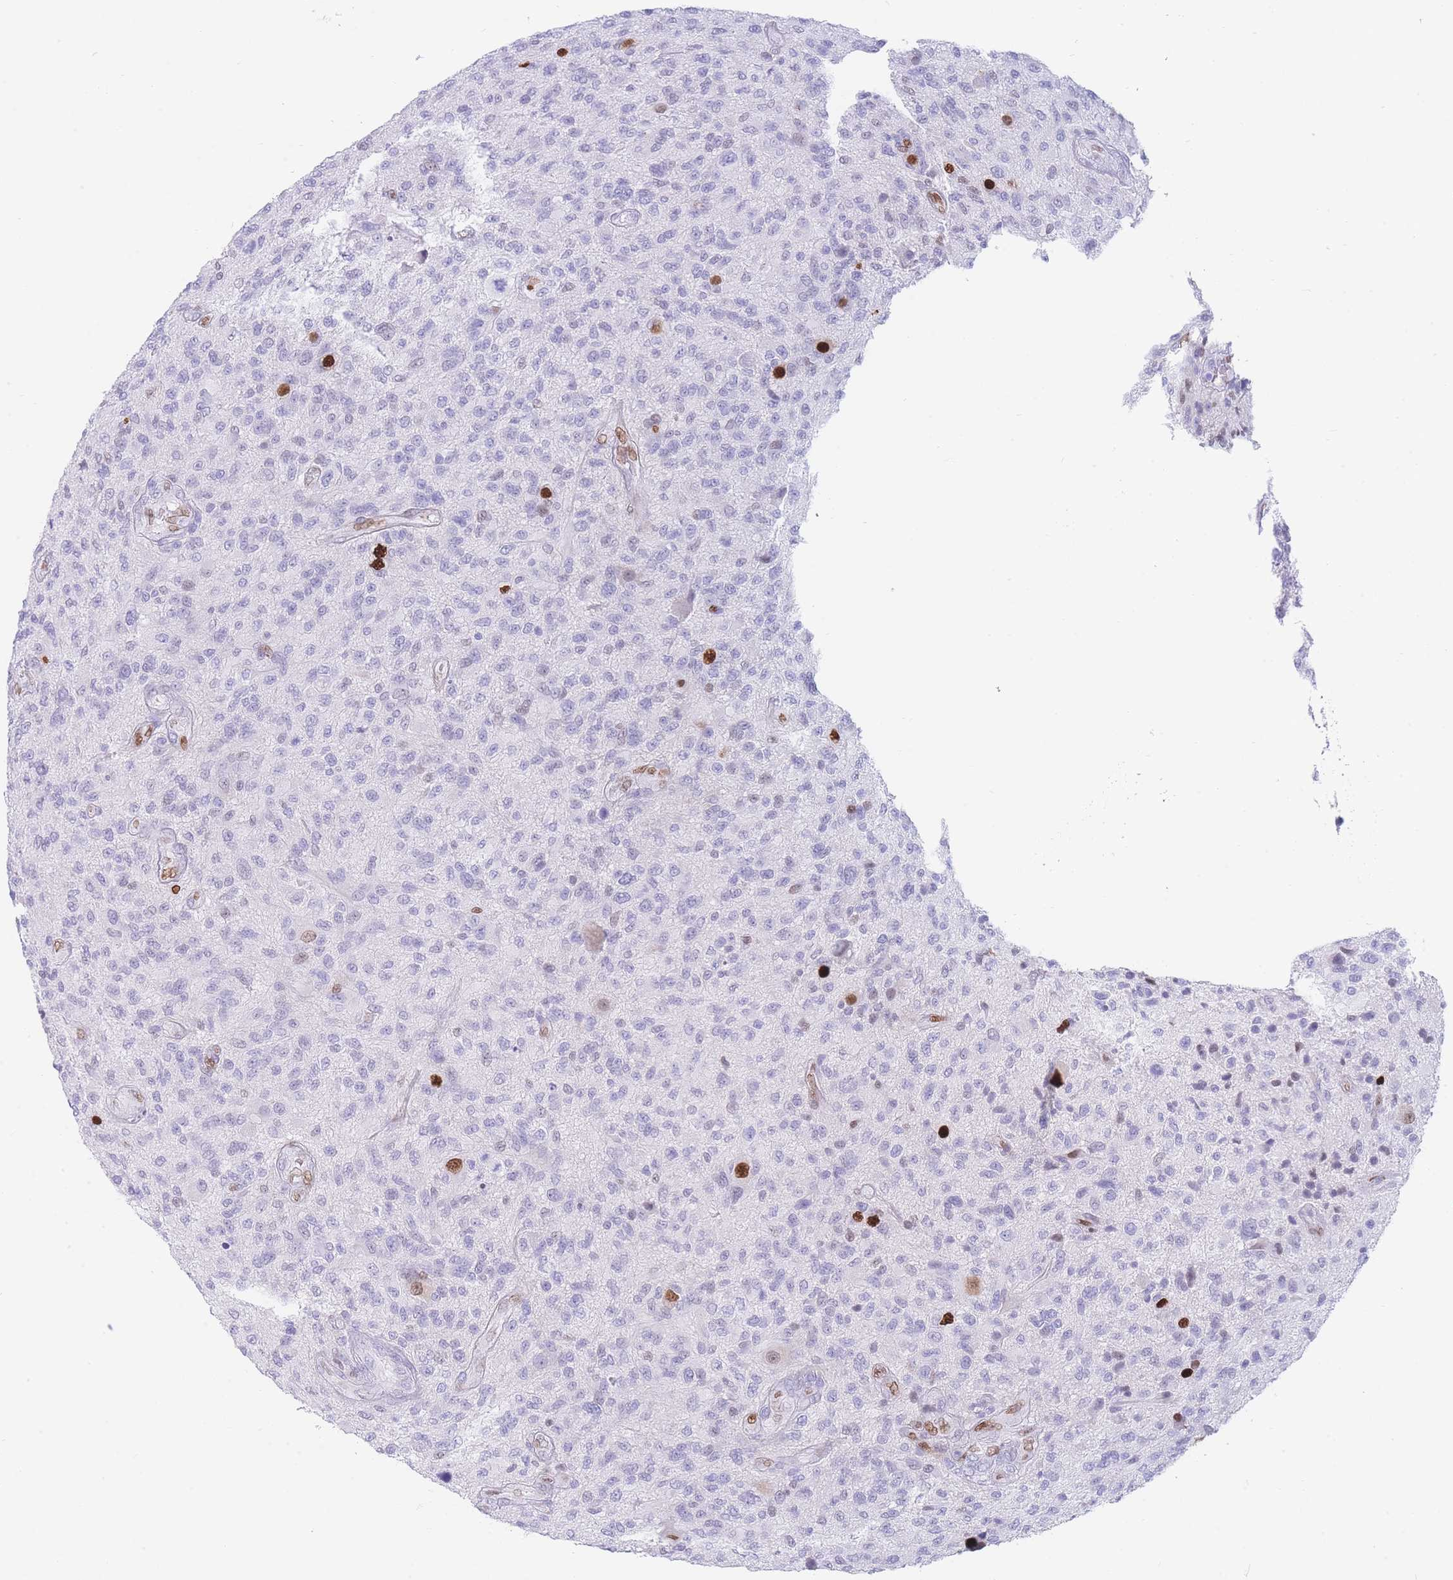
{"staining": {"intensity": "negative", "quantity": "none", "location": "none"}, "tissue": "glioma", "cell_type": "Tumor cells", "image_type": "cancer", "snomed": [{"axis": "morphology", "description": "Glioma, malignant, High grade"}, {"axis": "topography", "description": "Brain"}], "caption": "This is an immunohistochemistry histopathology image of human malignant glioma (high-grade). There is no expression in tumor cells.", "gene": "PSMB5", "patient": {"sex": "male", "age": 47}}